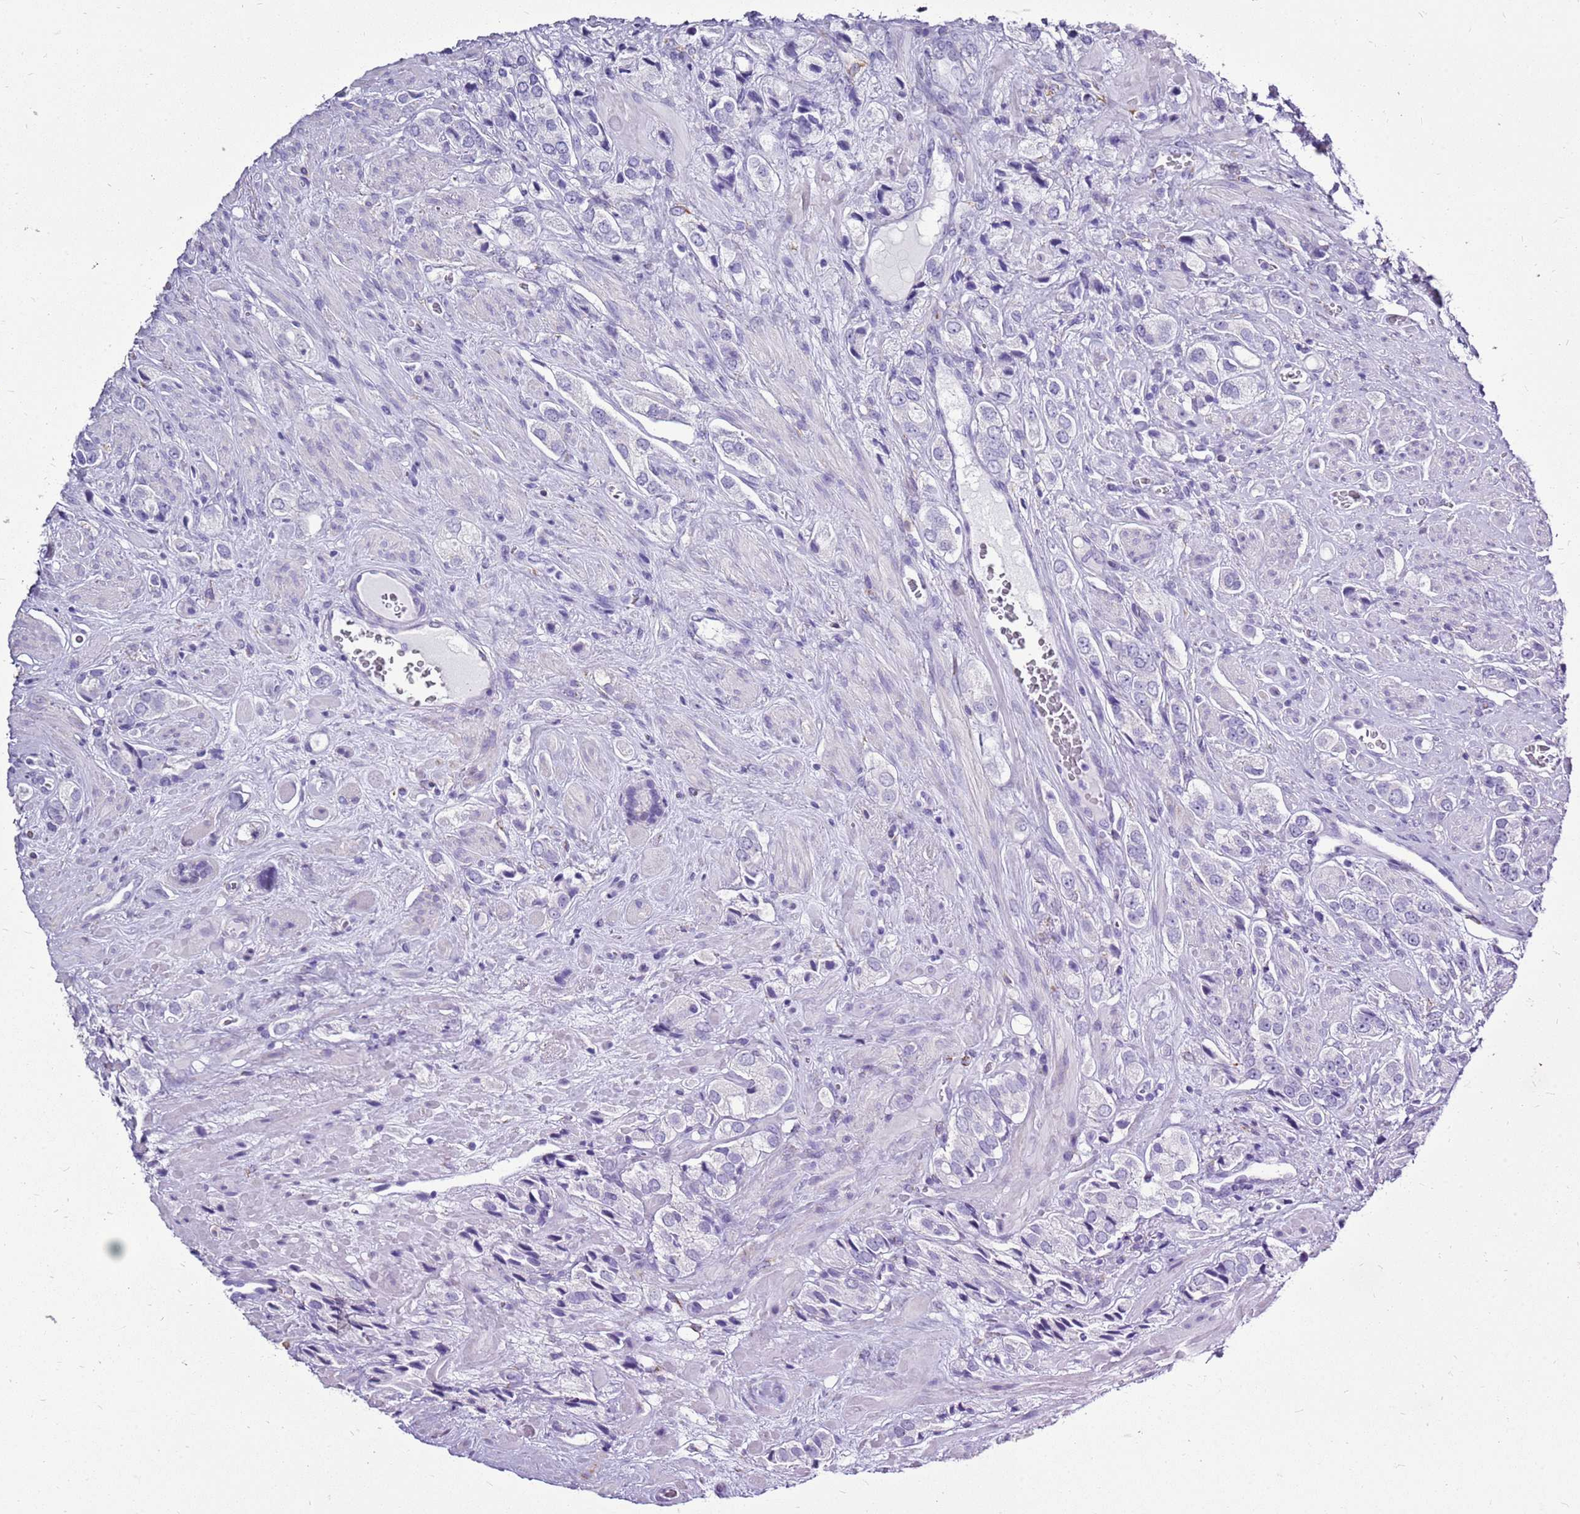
{"staining": {"intensity": "negative", "quantity": "none", "location": "none"}, "tissue": "prostate cancer", "cell_type": "Tumor cells", "image_type": "cancer", "snomed": [{"axis": "morphology", "description": "Adenocarcinoma, High grade"}, {"axis": "topography", "description": "Prostate and seminal vesicle, NOS"}], "caption": "Prostate high-grade adenocarcinoma was stained to show a protein in brown. There is no significant staining in tumor cells.", "gene": "ACSS3", "patient": {"sex": "male", "age": 64}}